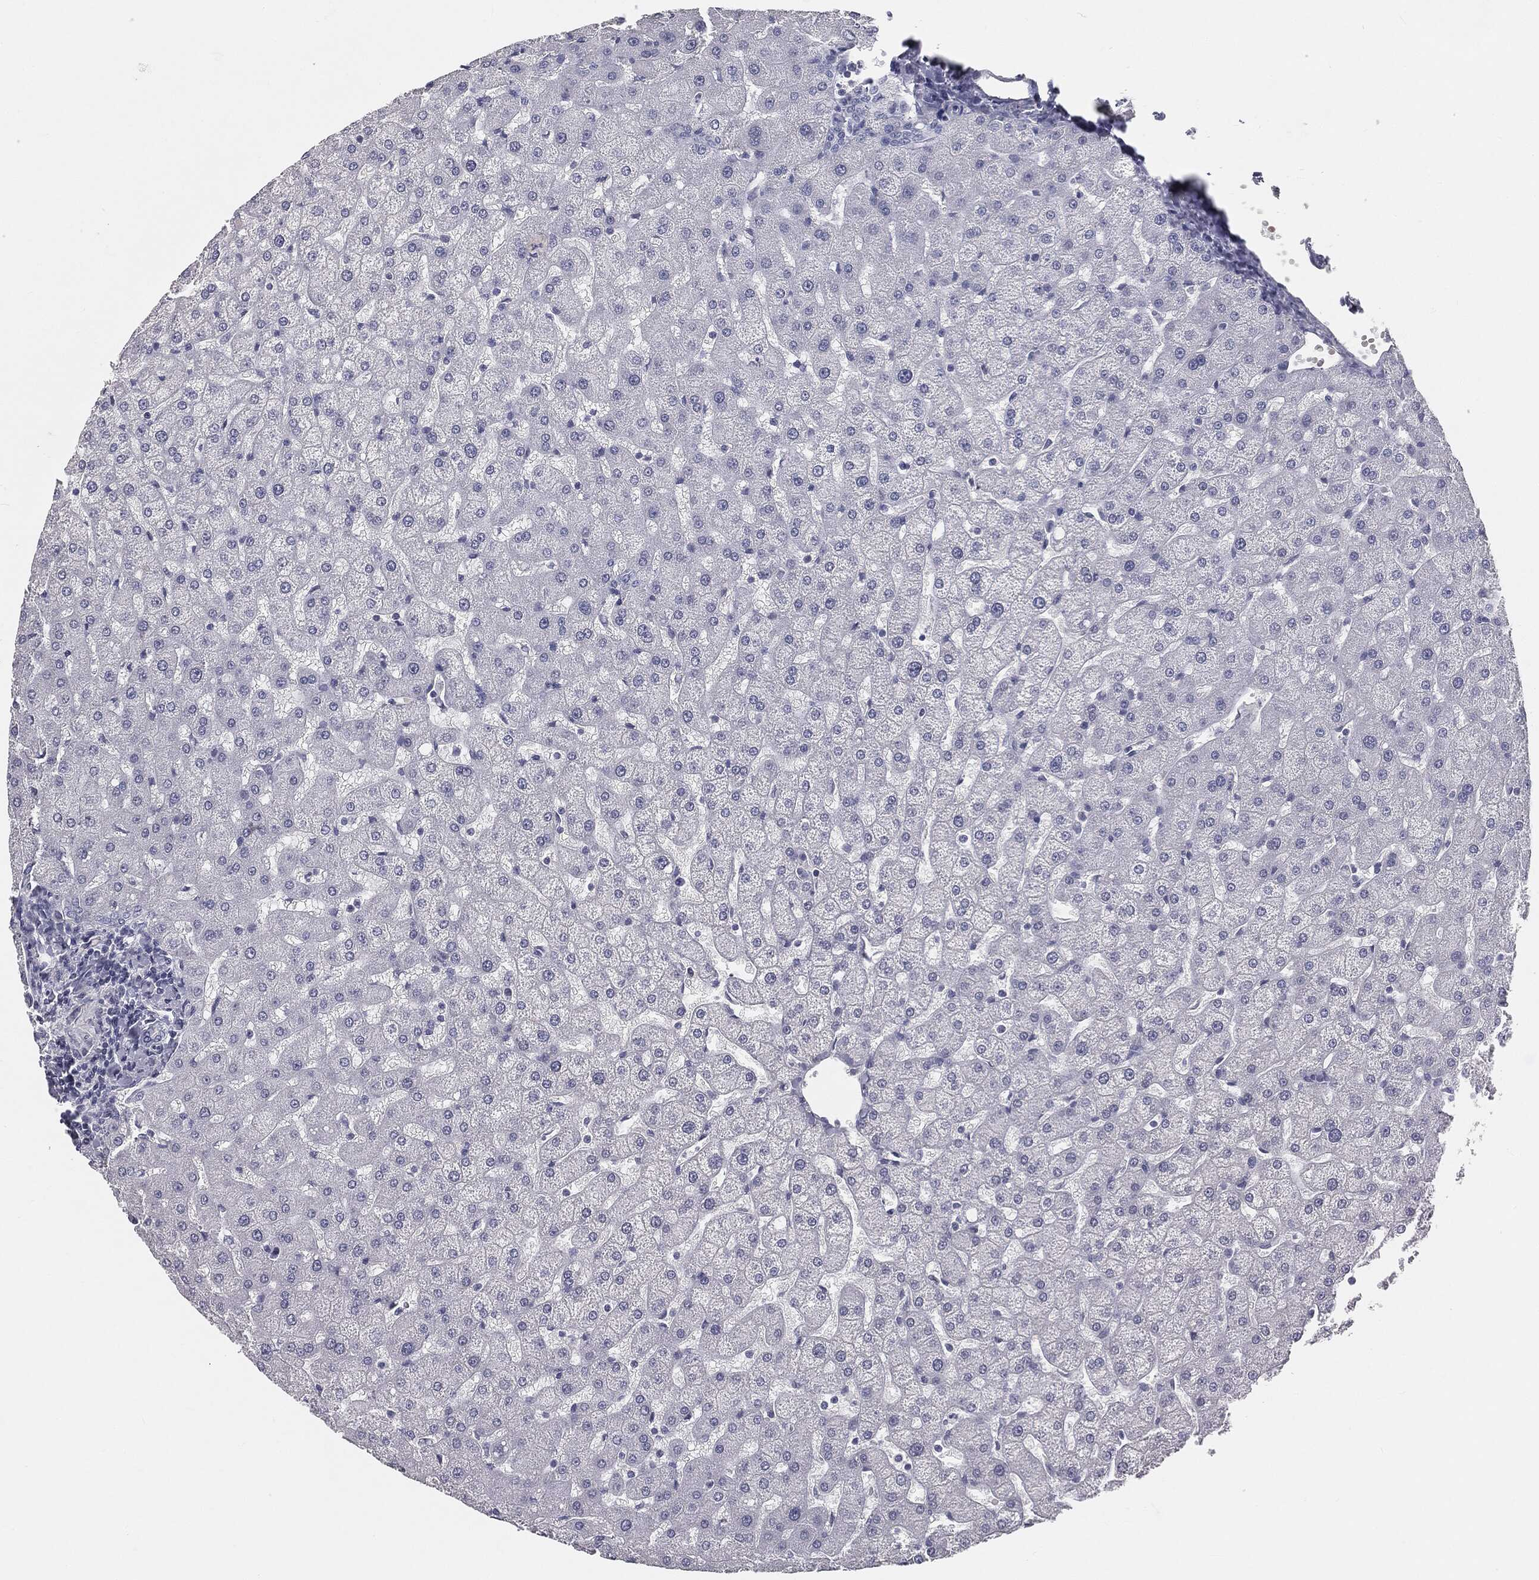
{"staining": {"intensity": "negative", "quantity": "none", "location": "none"}, "tissue": "liver", "cell_type": "Cholangiocytes", "image_type": "normal", "snomed": [{"axis": "morphology", "description": "Normal tissue, NOS"}, {"axis": "topography", "description": "Liver"}], "caption": "Immunohistochemical staining of normal liver reveals no significant staining in cholangiocytes. (Brightfield microscopy of DAB (3,3'-diaminobenzidine) immunohistochemistry at high magnification).", "gene": "PRAME", "patient": {"sex": "female", "age": 50}}